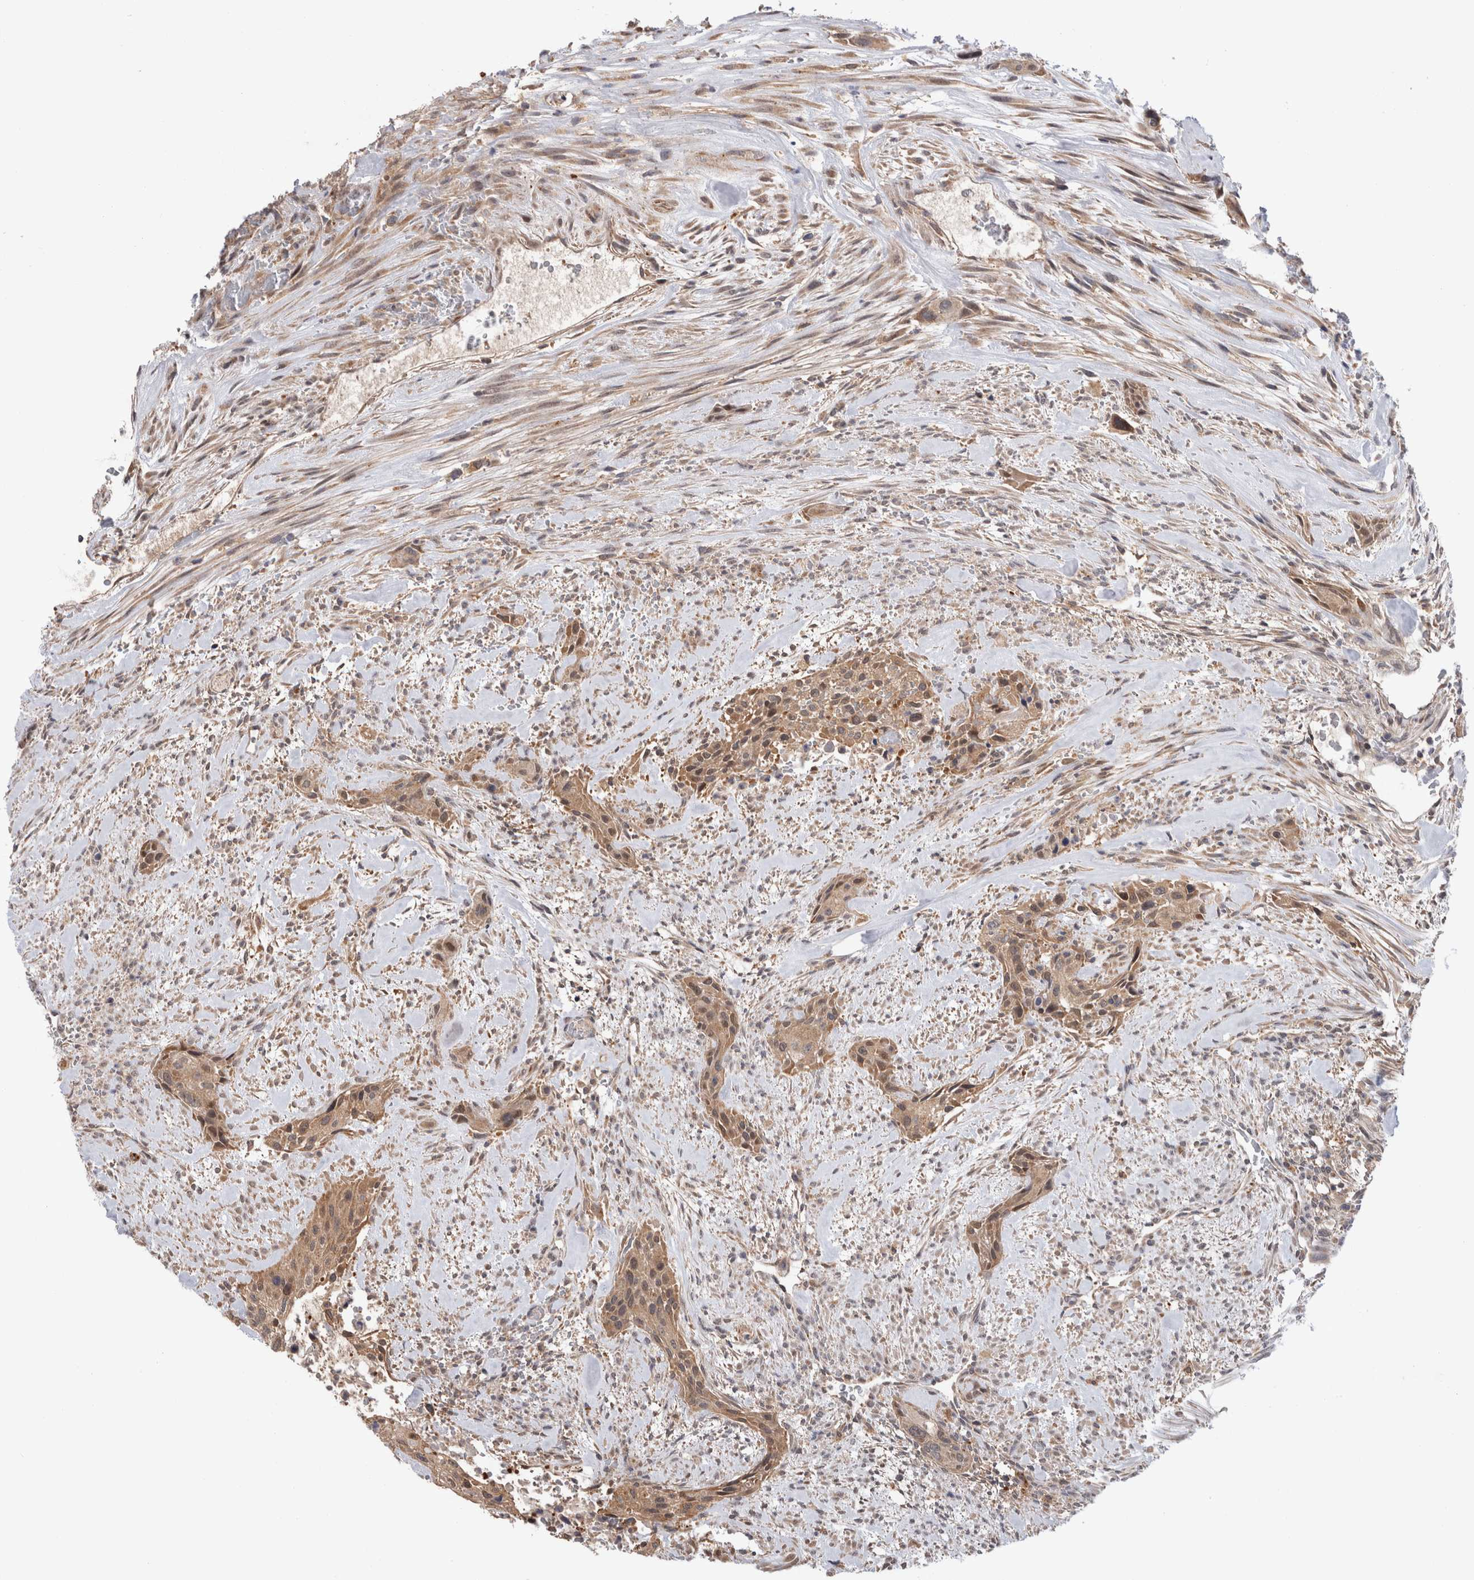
{"staining": {"intensity": "moderate", "quantity": ">75%", "location": "cytoplasmic/membranous"}, "tissue": "urothelial cancer", "cell_type": "Tumor cells", "image_type": "cancer", "snomed": [{"axis": "morphology", "description": "Urothelial carcinoma, High grade"}, {"axis": "topography", "description": "Urinary bladder"}], "caption": "Immunohistochemistry image of urothelial cancer stained for a protein (brown), which reveals medium levels of moderate cytoplasmic/membranous staining in about >75% of tumor cells.", "gene": "MRPL37", "patient": {"sex": "male", "age": 35}}